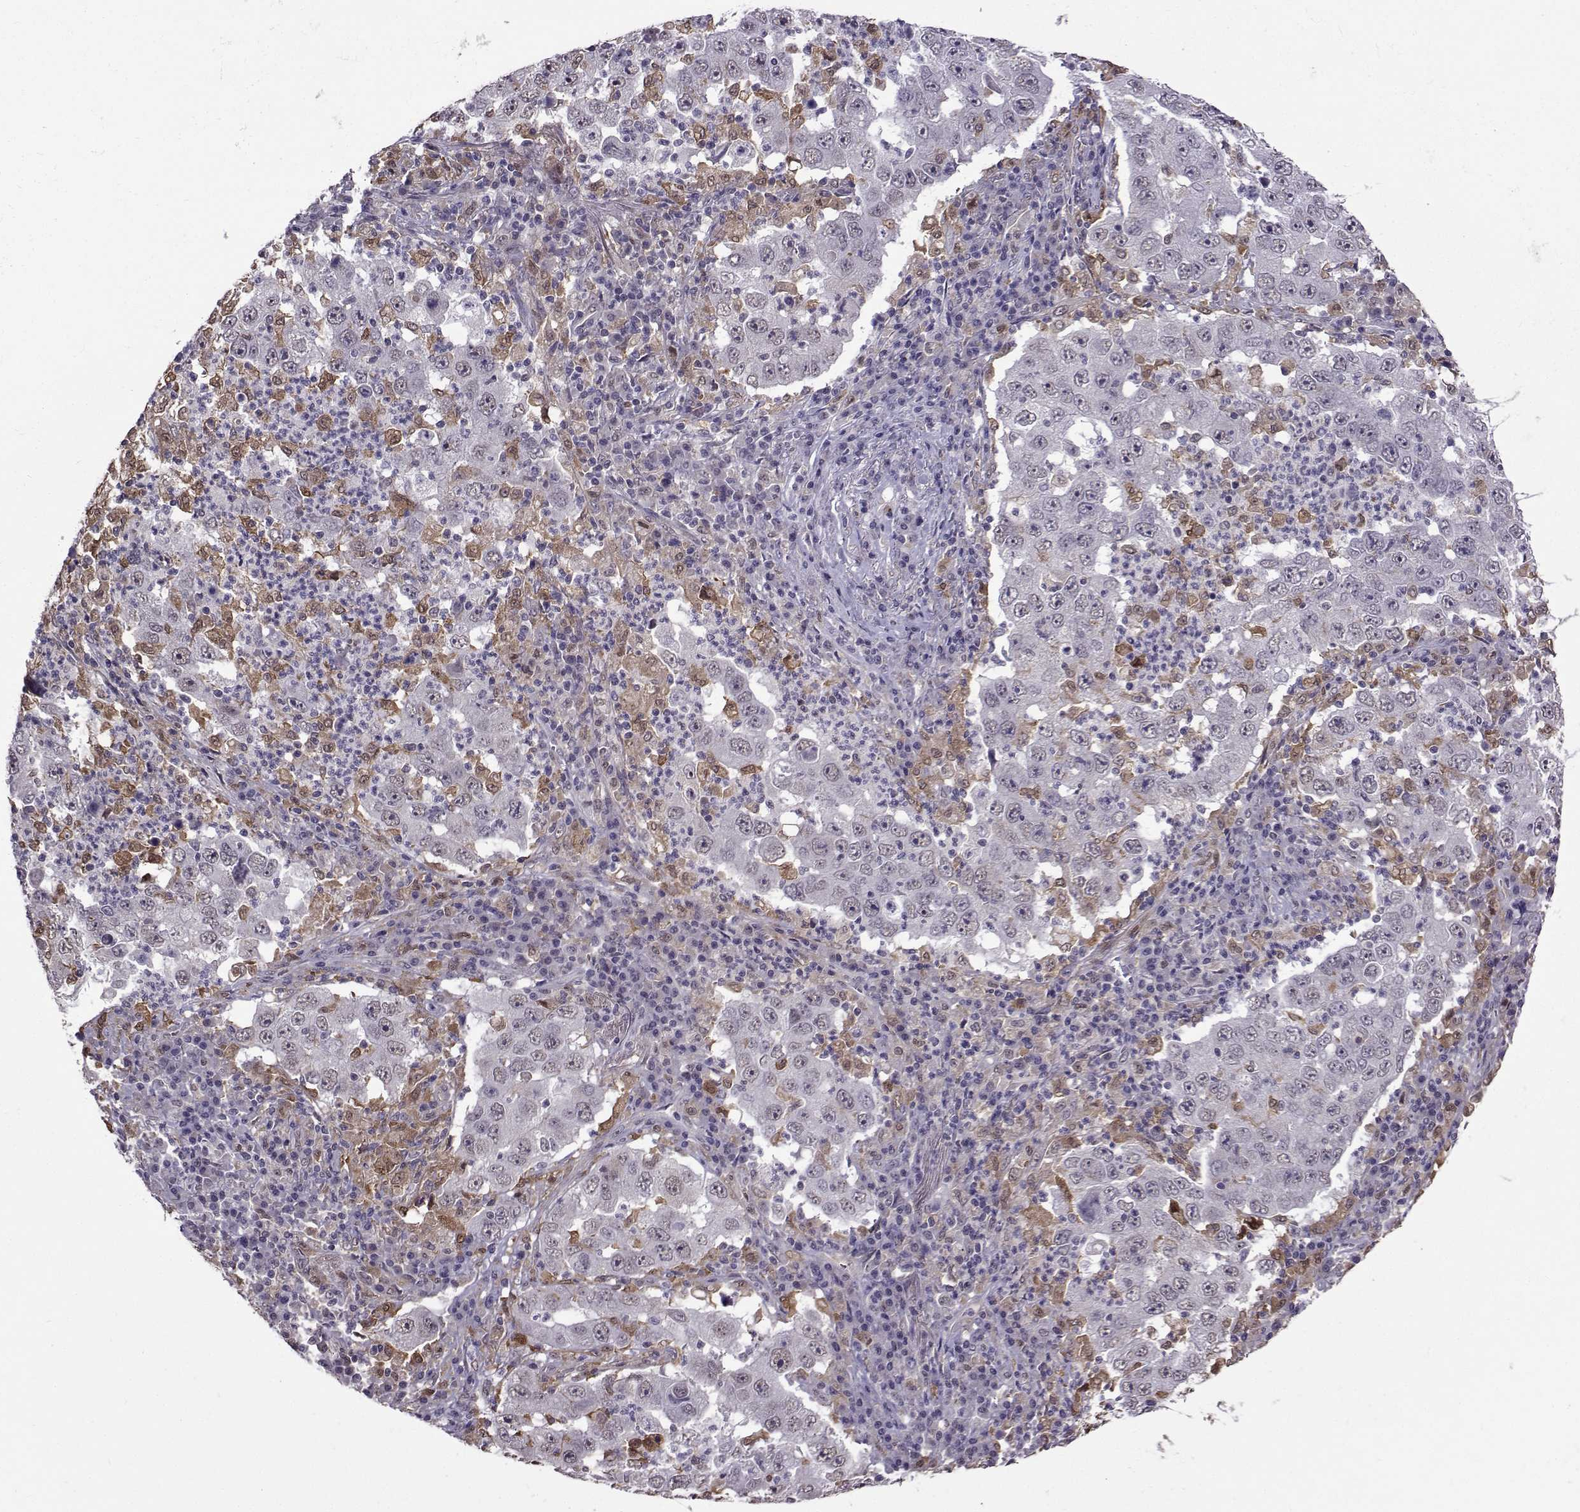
{"staining": {"intensity": "strong", "quantity": "<25%", "location": "cytoplasmic/membranous"}, "tissue": "lung cancer", "cell_type": "Tumor cells", "image_type": "cancer", "snomed": [{"axis": "morphology", "description": "Adenocarcinoma, NOS"}, {"axis": "topography", "description": "Lung"}], "caption": "Tumor cells exhibit strong cytoplasmic/membranous staining in about <25% of cells in lung adenocarcinoma. (Brightfield microscopy of DAB IHC at high magnification).", "gene": "DDX20", "patient": {"sex": "male", "age": 73}}